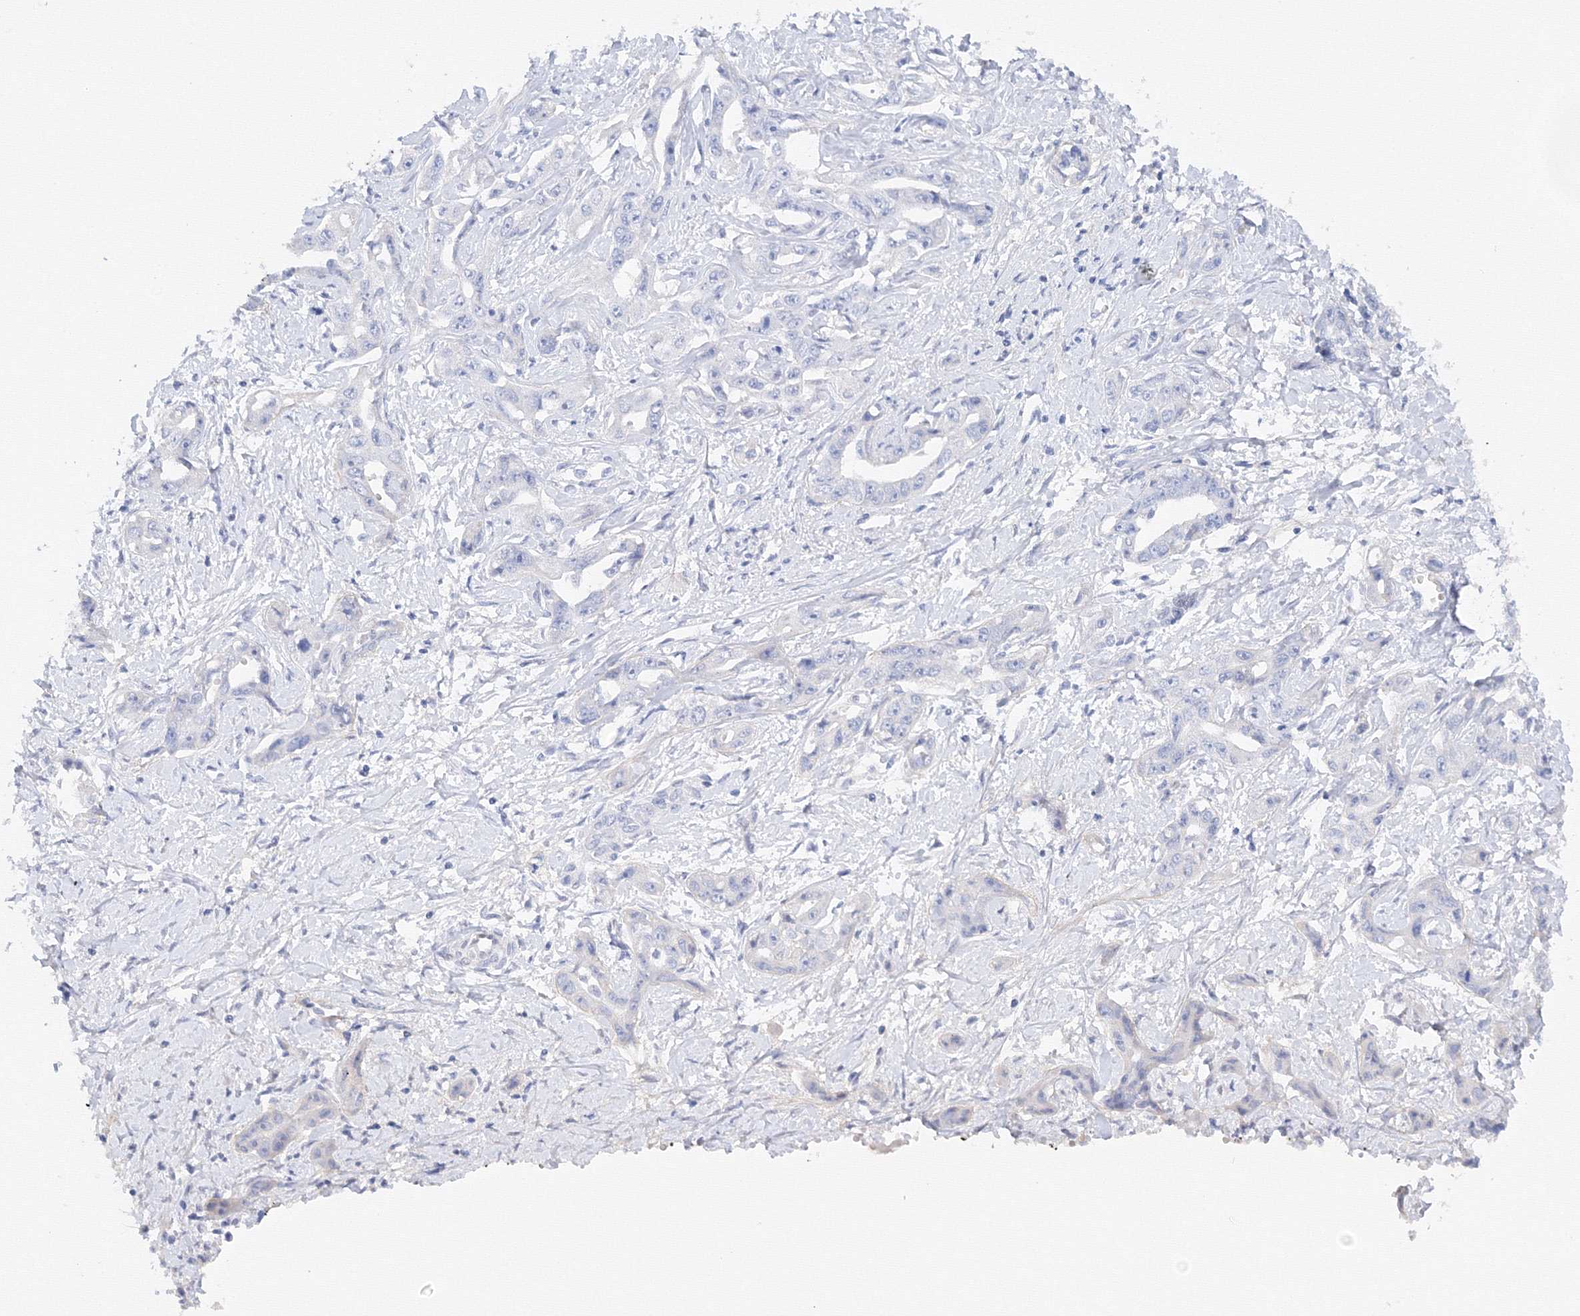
{"staining": {"intensity": "negative", "quantity": "none", "location": "none"}, "tissue": "liver cancer", "cell_type": "Tumor cells", "image_type": "cancer", "snomed": [{"axis": "morphology", "description": "Cholangiocarcinoma"}, {"axis": "topography", "description": "Liver"}], "caption": "Tumor cells show no significant protein expression in cholangiocarcinoma (liver).", "gene": "TAMM41", "patient": {"sex": "male", "age": 59}}